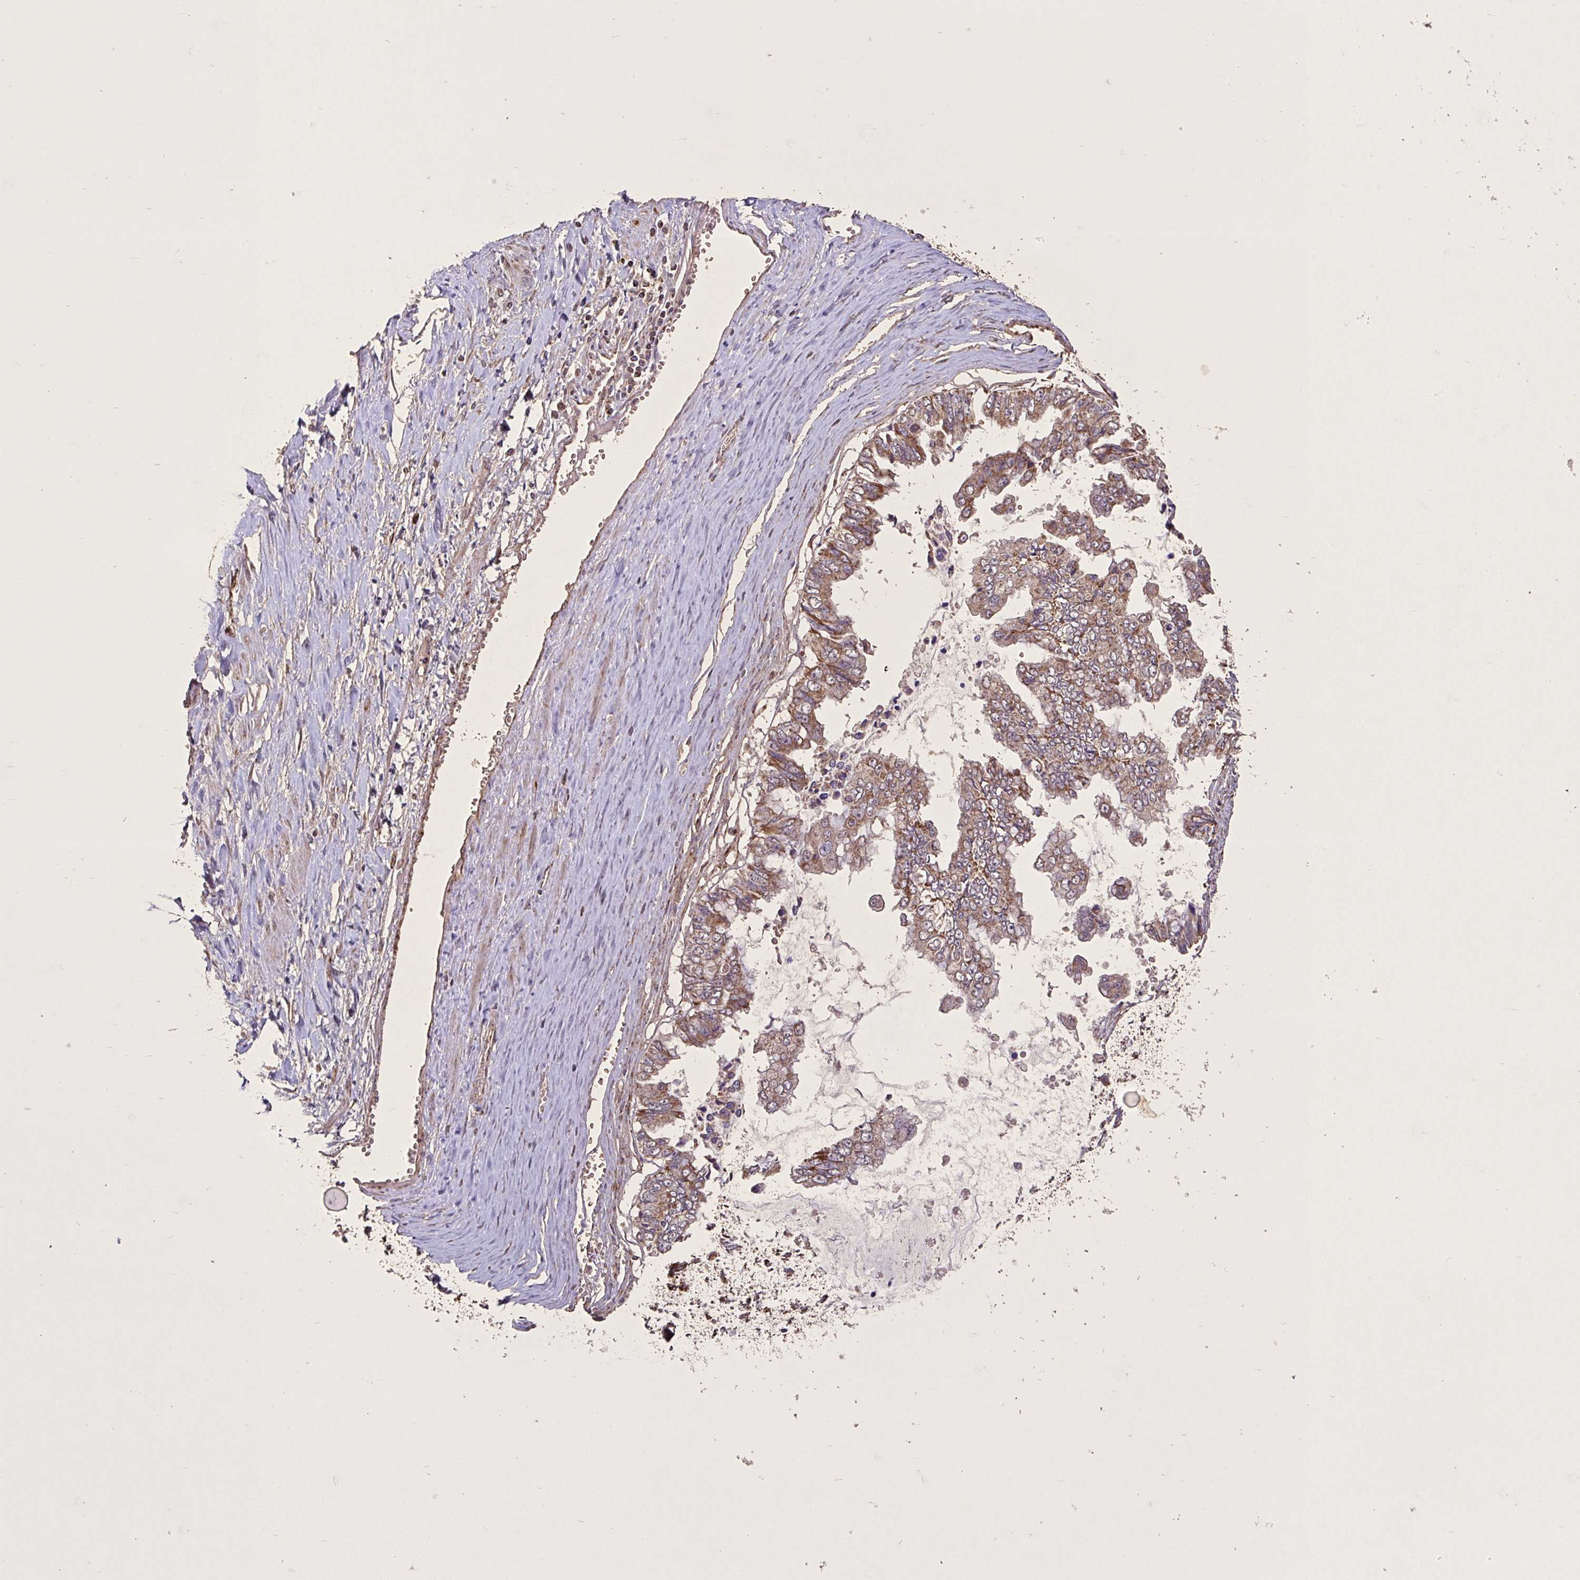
{"staining": {"intensity": "moderate", "quantity": ">75%", "location": "cytoplasmic/membranous"}, "tissue": "ovarian cancer", "cell_type": "Tumor cells", "image_type": "cancer", "snomed": [{"axis": "morphology", "description": "Cystadenocarcinoma, mucinous, NOS"}, {"axis": "topography", "description": "Ovary"}], "caption": "This micrograph exhibits IHC staining of human ovarian cancer, with medium moderate cytoplasmic/membranous positivity in approximately >75% of tumor cells.", "gene": "AGK", "patient": {"sex": "female", "age": 72}}